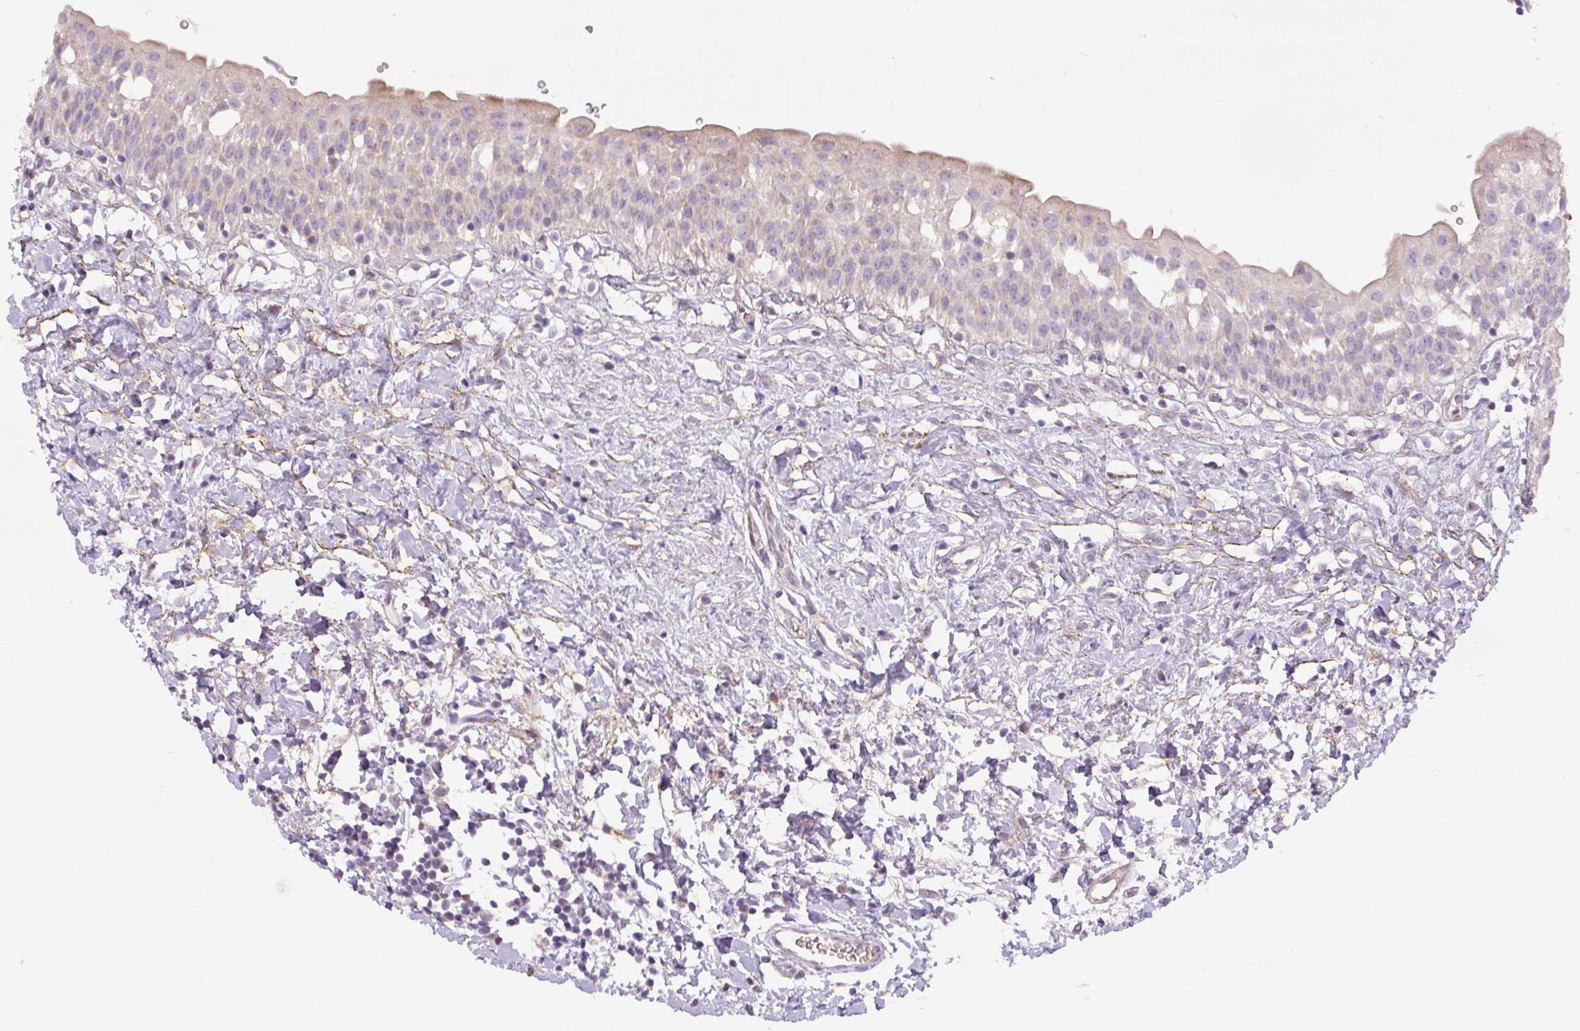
{"staining": {"intensity": "weak", "quantity": "<25%", "location": "cytoplasmic/membranous"}, "tissue": "urinary bladder", "cell_type": "Urothelial cells", "image_type": "normal", "snomed": [{"axis": "morphology", "description": "Normal tissue, NOS"}, {"axis": "topography", "description": "Urinary bladder"}], "caption": "Immunohistochemistry photomicrograph of unremarkable urinary bladder: urinary bladder stained with DAB exhibits no significant protein positivity in urothelial cells.", "gene": "CCNI2", "patient": {"sex": "male", "age": 51}}